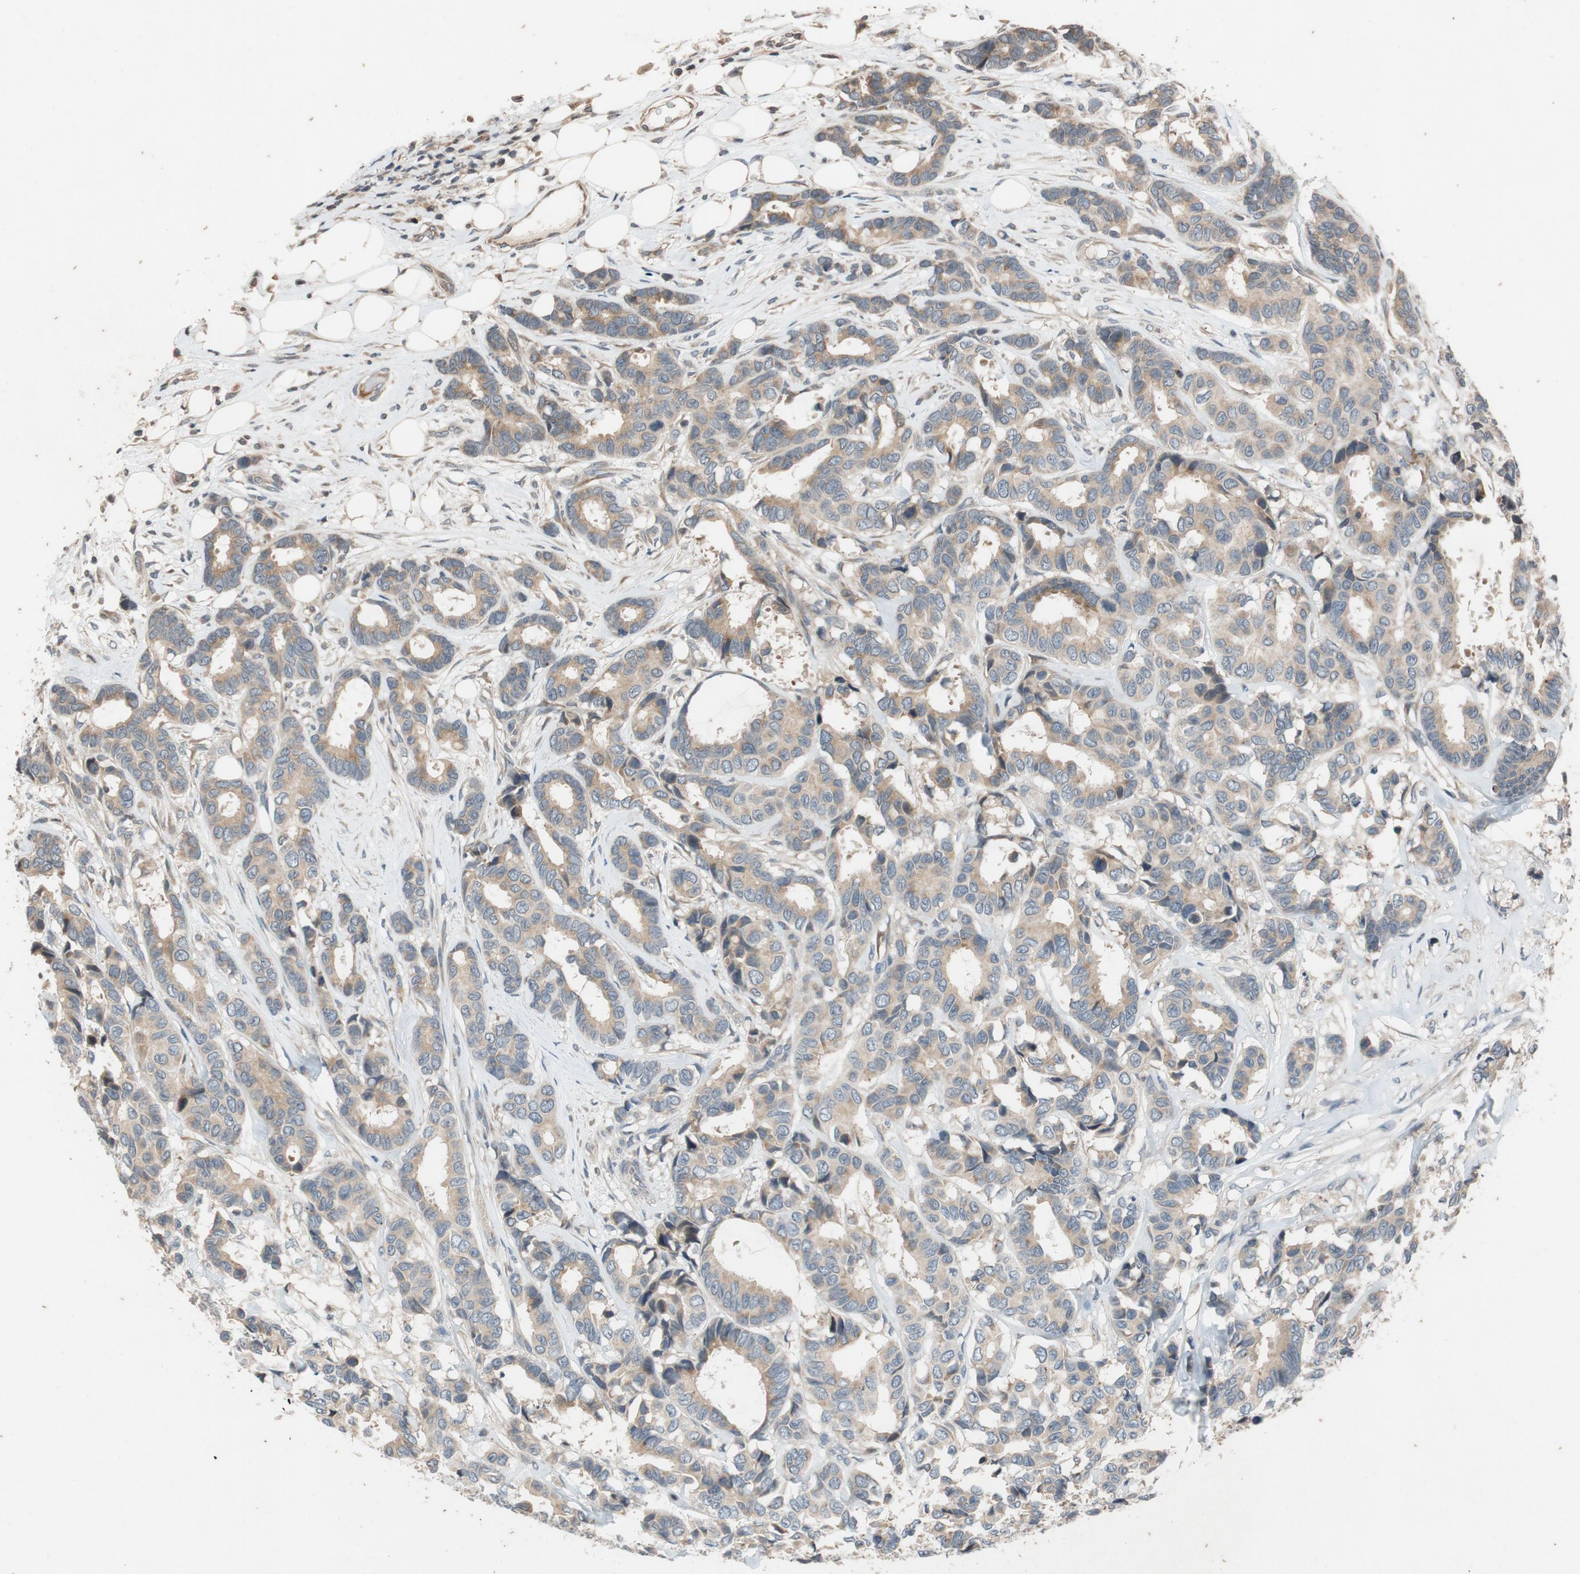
{"staining": {"intensity": "moderate", "quantity": ">75%", "location": "cytoplasmic/membranous"}, "tissue": "breast cancer", "cell_type": "Tumor cells", "image_type": "cancer", "snomed": [{"axis": "morphology", "description": "Duct carcinoma"}, {"axis": "topography", "description": "Breast"}], "caption": "Immunohistochemical staining of intraductal carcinoma (breast) displays moderate cytoplasmic/membranous protein staining in approximately >75% of tumor cells.", "gene": "ATP2C1", "patient": {"sex": "female", "age": 87}}